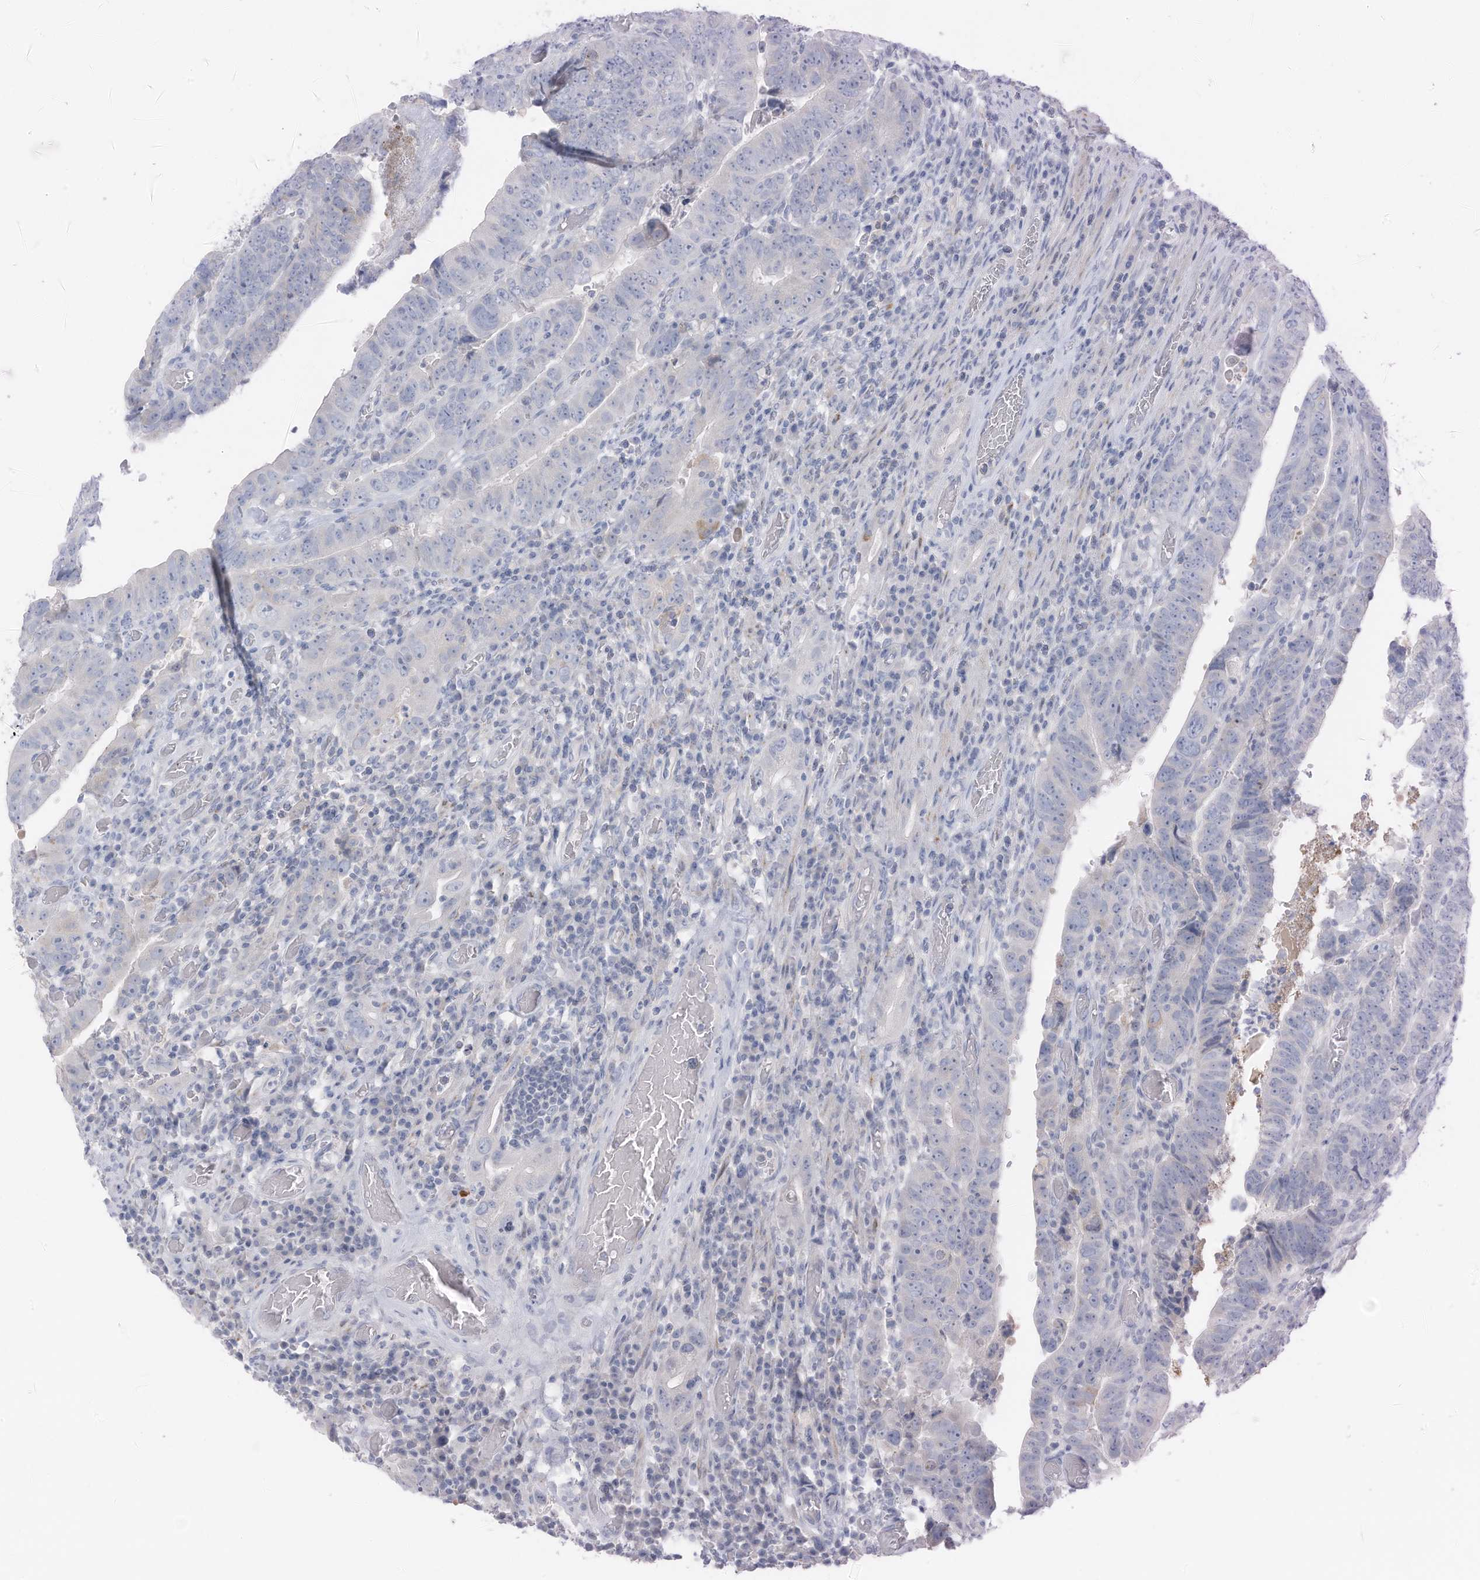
{"staining": {"intensity": "negative", "quantity": "none", "location": "none"}, "tissue": "colorectal cancer", "cell_type": "Tumor cells", "image_type": "cancer", "snomed": [{"axis": "morphology", "description": "Normal tissue, NOS"}, {"axis": "morphology", "description": "Adenocarcinoma, NOS"}, {"axis": "topography", "description": "Rectum"}], "caption": "This is an immunohistochemistry (IHC) micrograph of colorectal cancer. There is no positivity in tumor cells.", "gene": "SLC25A43", "patient": {"sex": "female", "age": 65}}